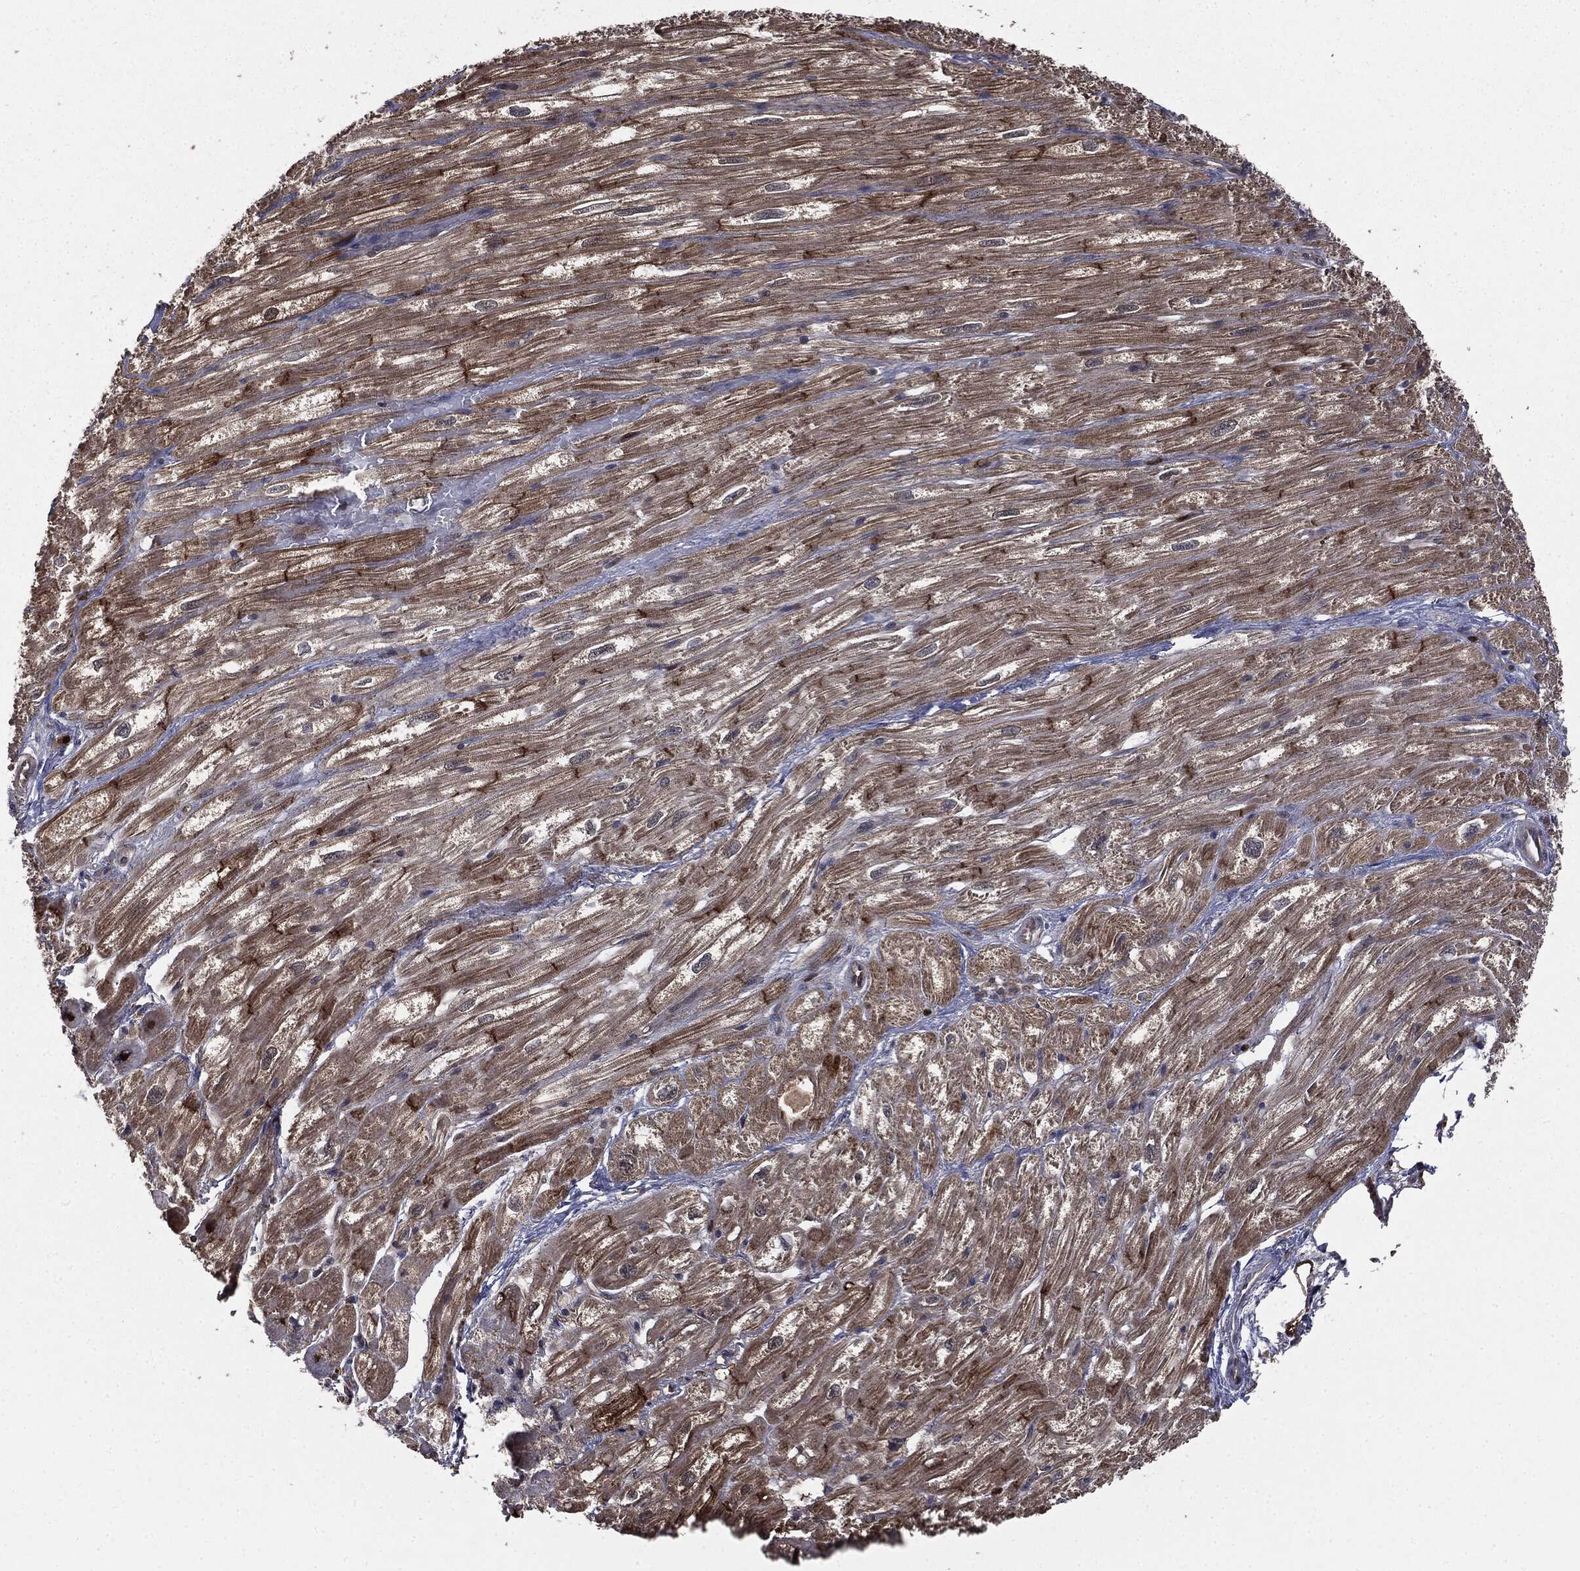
{"staining": {"intensity": "strong", "quantity": ">75%", "location": "cytoplasmic/membranous"}, "tissue": "heart muscle", "cell_type": "Cardiomyocytes", "image_type": "normal", "snomed": [{"axis": "morphology", "description": "Normal tissue, NOS"}, {"axis": "topography", "description": "Heart"}], "caption": "Immunohistochemical staining of benign human heart muscle displays >75% levels of strong cytoplasmic/membranous protein expression in about >75% of cardiomyocytes. The staining was performed using DAB, with brown indicating positive protein expression. Nuclei are stained blue with hematoxylin.", "gene": "PLOD3", "patient": {"sex": "male", "age": 62}}